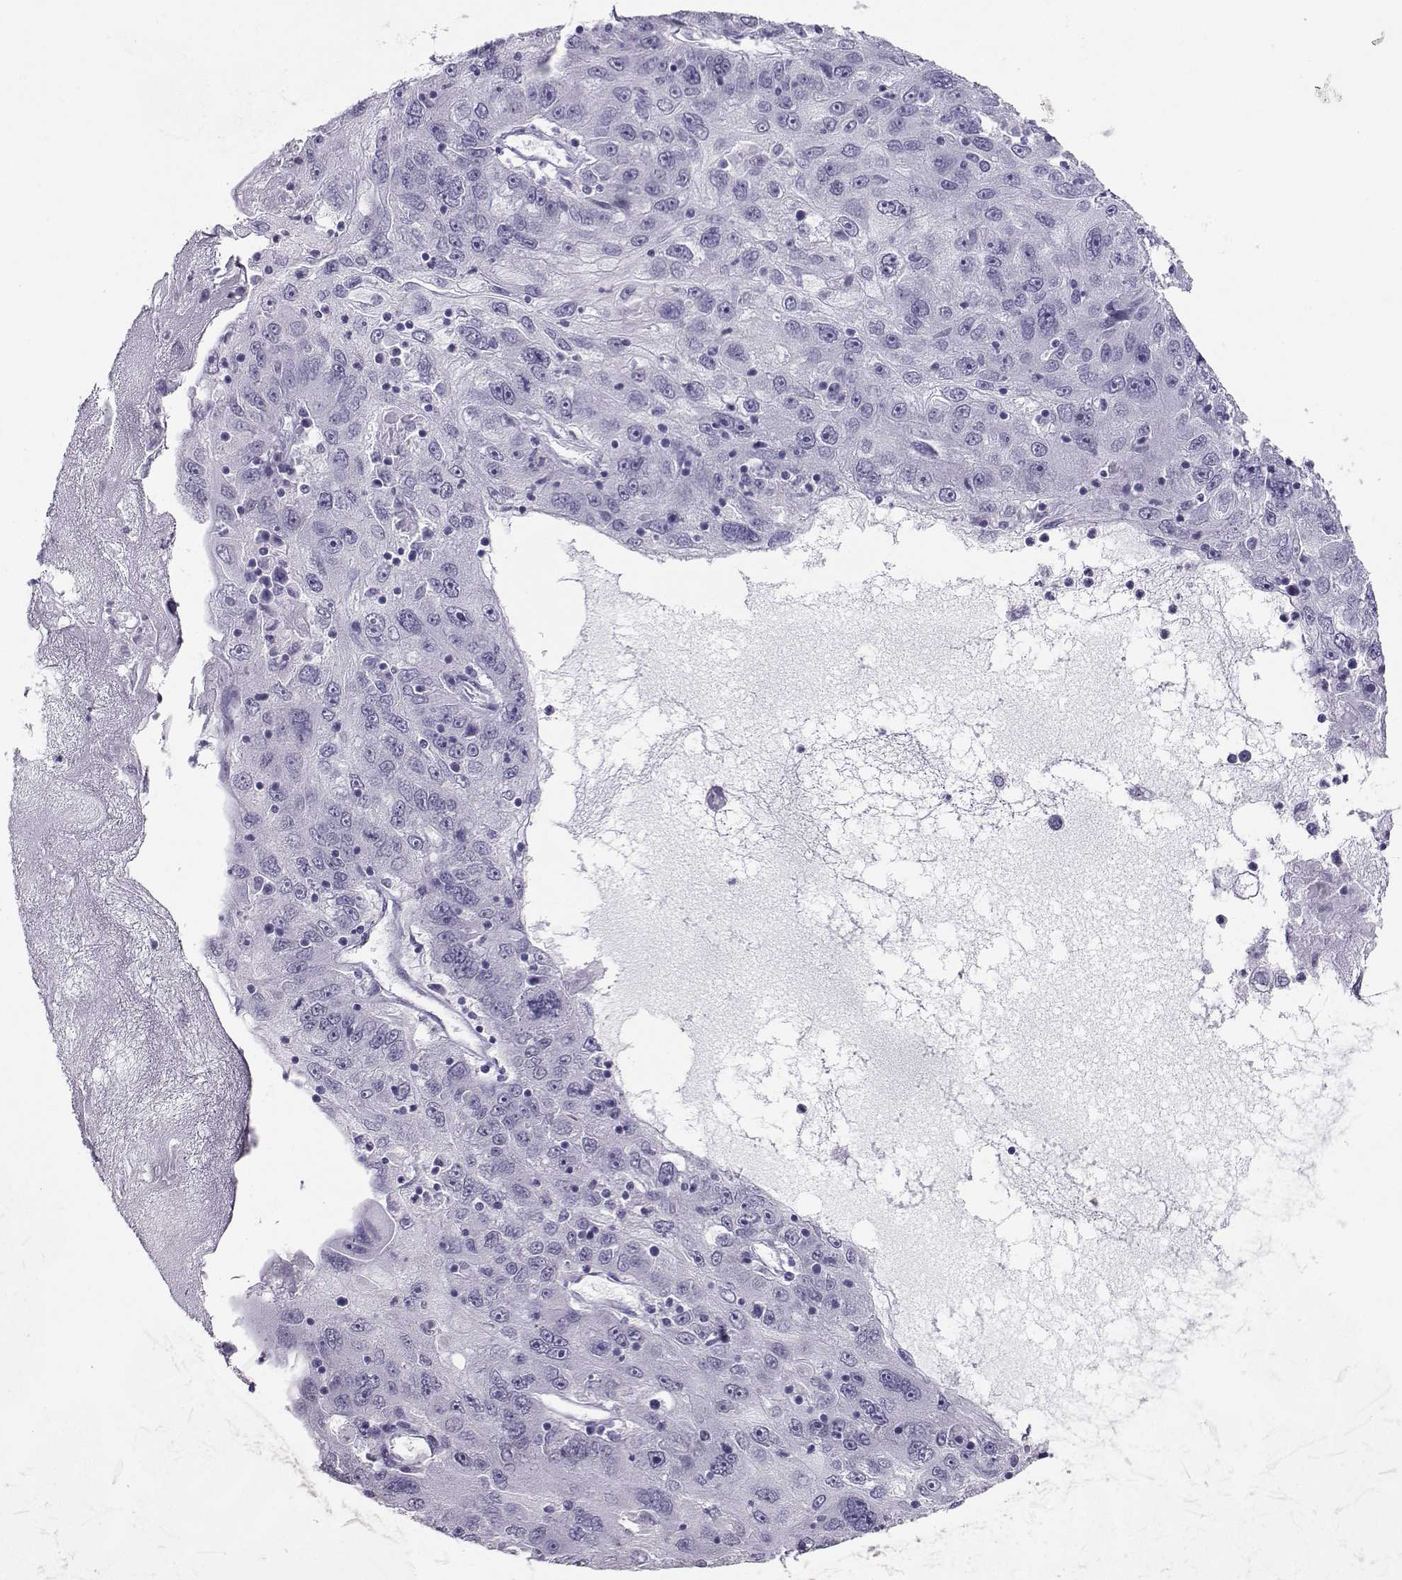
{"staining": {"intensity": "negative", "quantity": "none", "location": "none"}, "tissue": "stomach cancer", "cell_type": "Tumor cells", "image_type": "cancer", "snomed": [{"axis": "morphology", "description": "Adenocarcinoma, NOS"}, {"axis": "topography", "description": "Stomach"}], "caption": "DAB (3,3'-diaminobenzidine) immunohistochemical staining of human stomach cancer (adenocarcinoma) reveals no significant expression in tumor cells.", "gene": "TEDC2", "patient": {"sex": "male", "age": 56}}